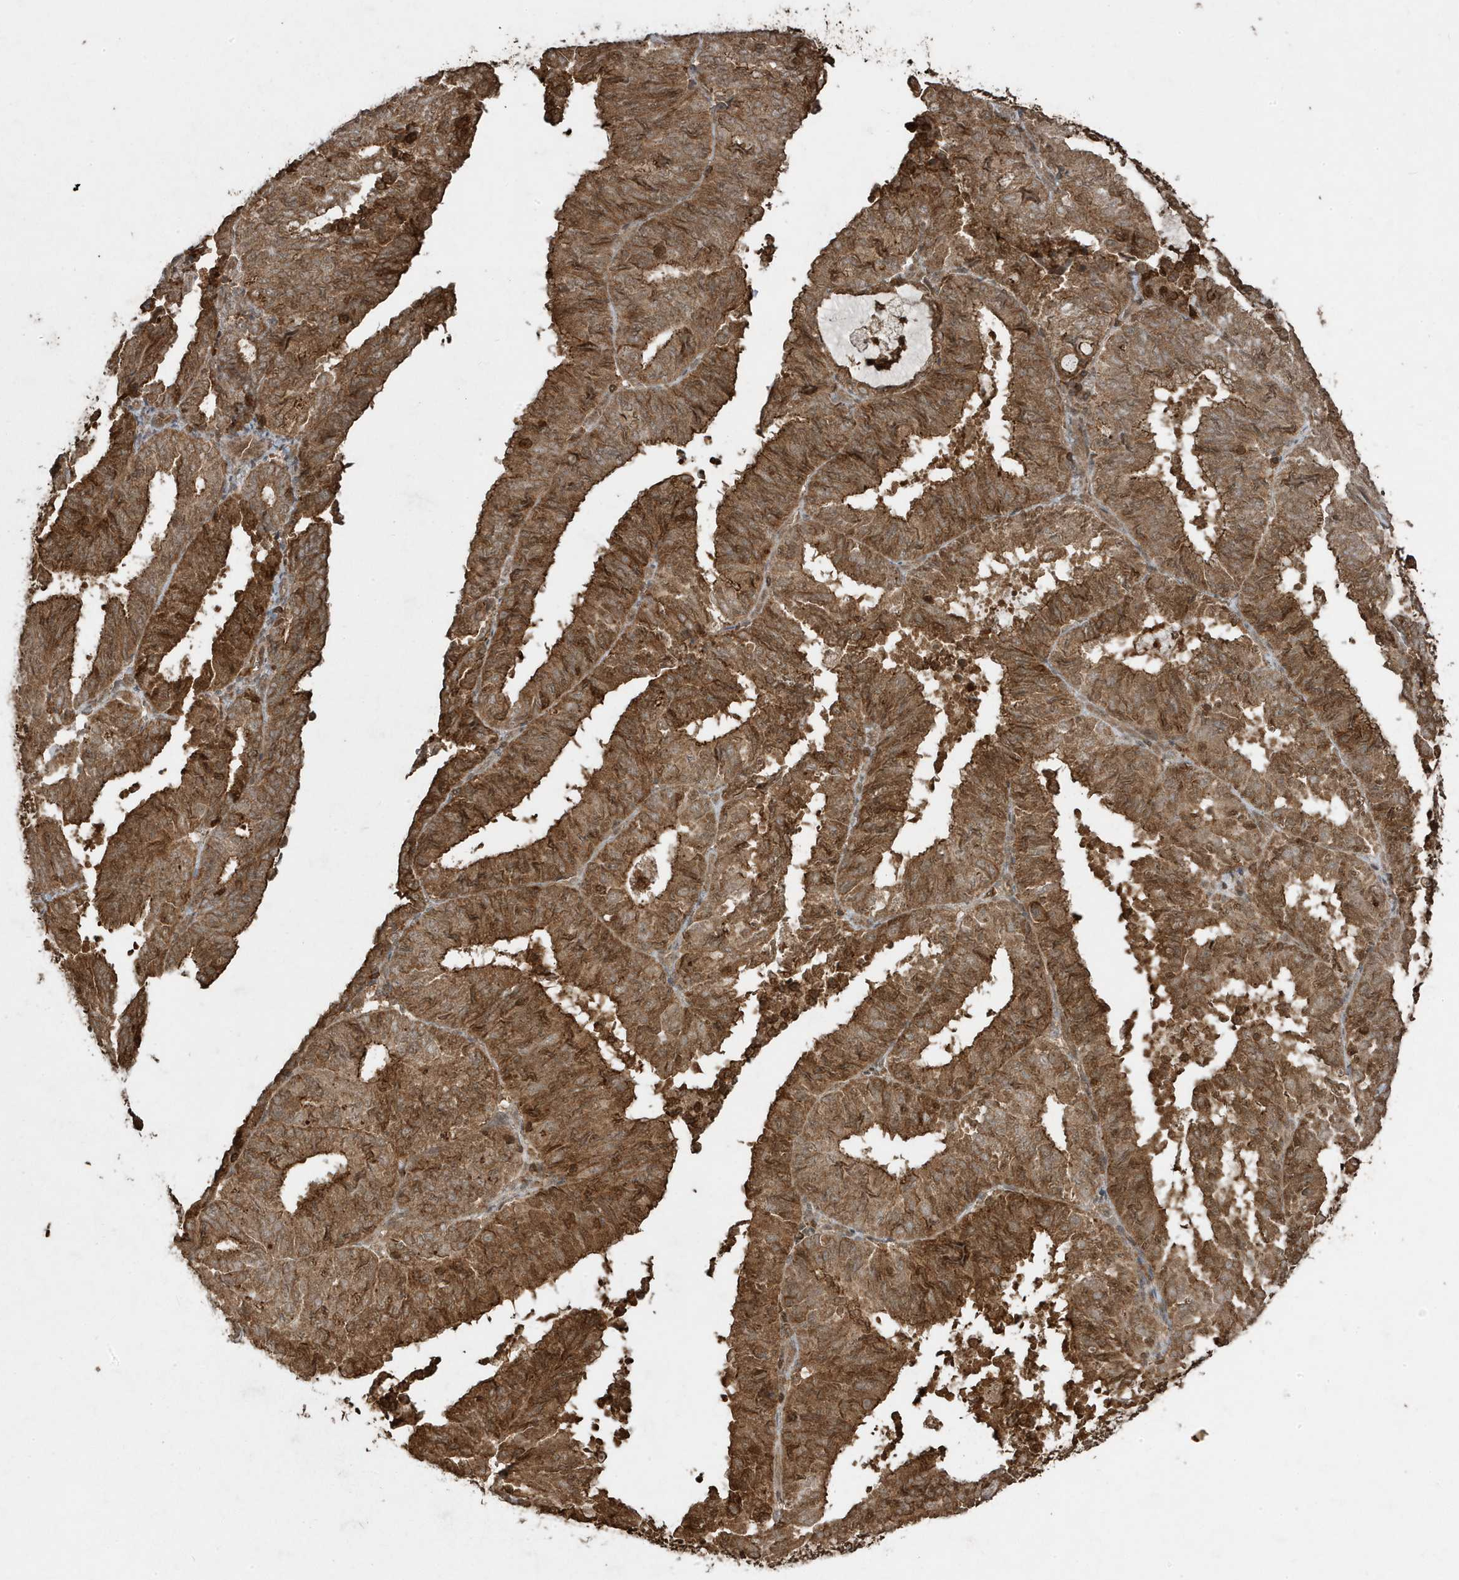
{"staining": {"intensity": "strong", "quantity": ">75%", "location": "cytoplasmic/membranous"}, "tissue": "endometrial cancer", "cell_type": "Tumor cells", "image_type": "cancer", "snomed": [{"axis": "morphology", "description": "Adenocarcinoma, NOS"}, {"axis": "topography", "description": "Uterus"}], "caption": "IHC of endometrial adenocarcinoma reveals high levels of strong cytoplasmic/membranous staining in approximately >75% of tumor cells.", "gene": "ASAP1", "patient": {"sex": "female", "age": 60}}